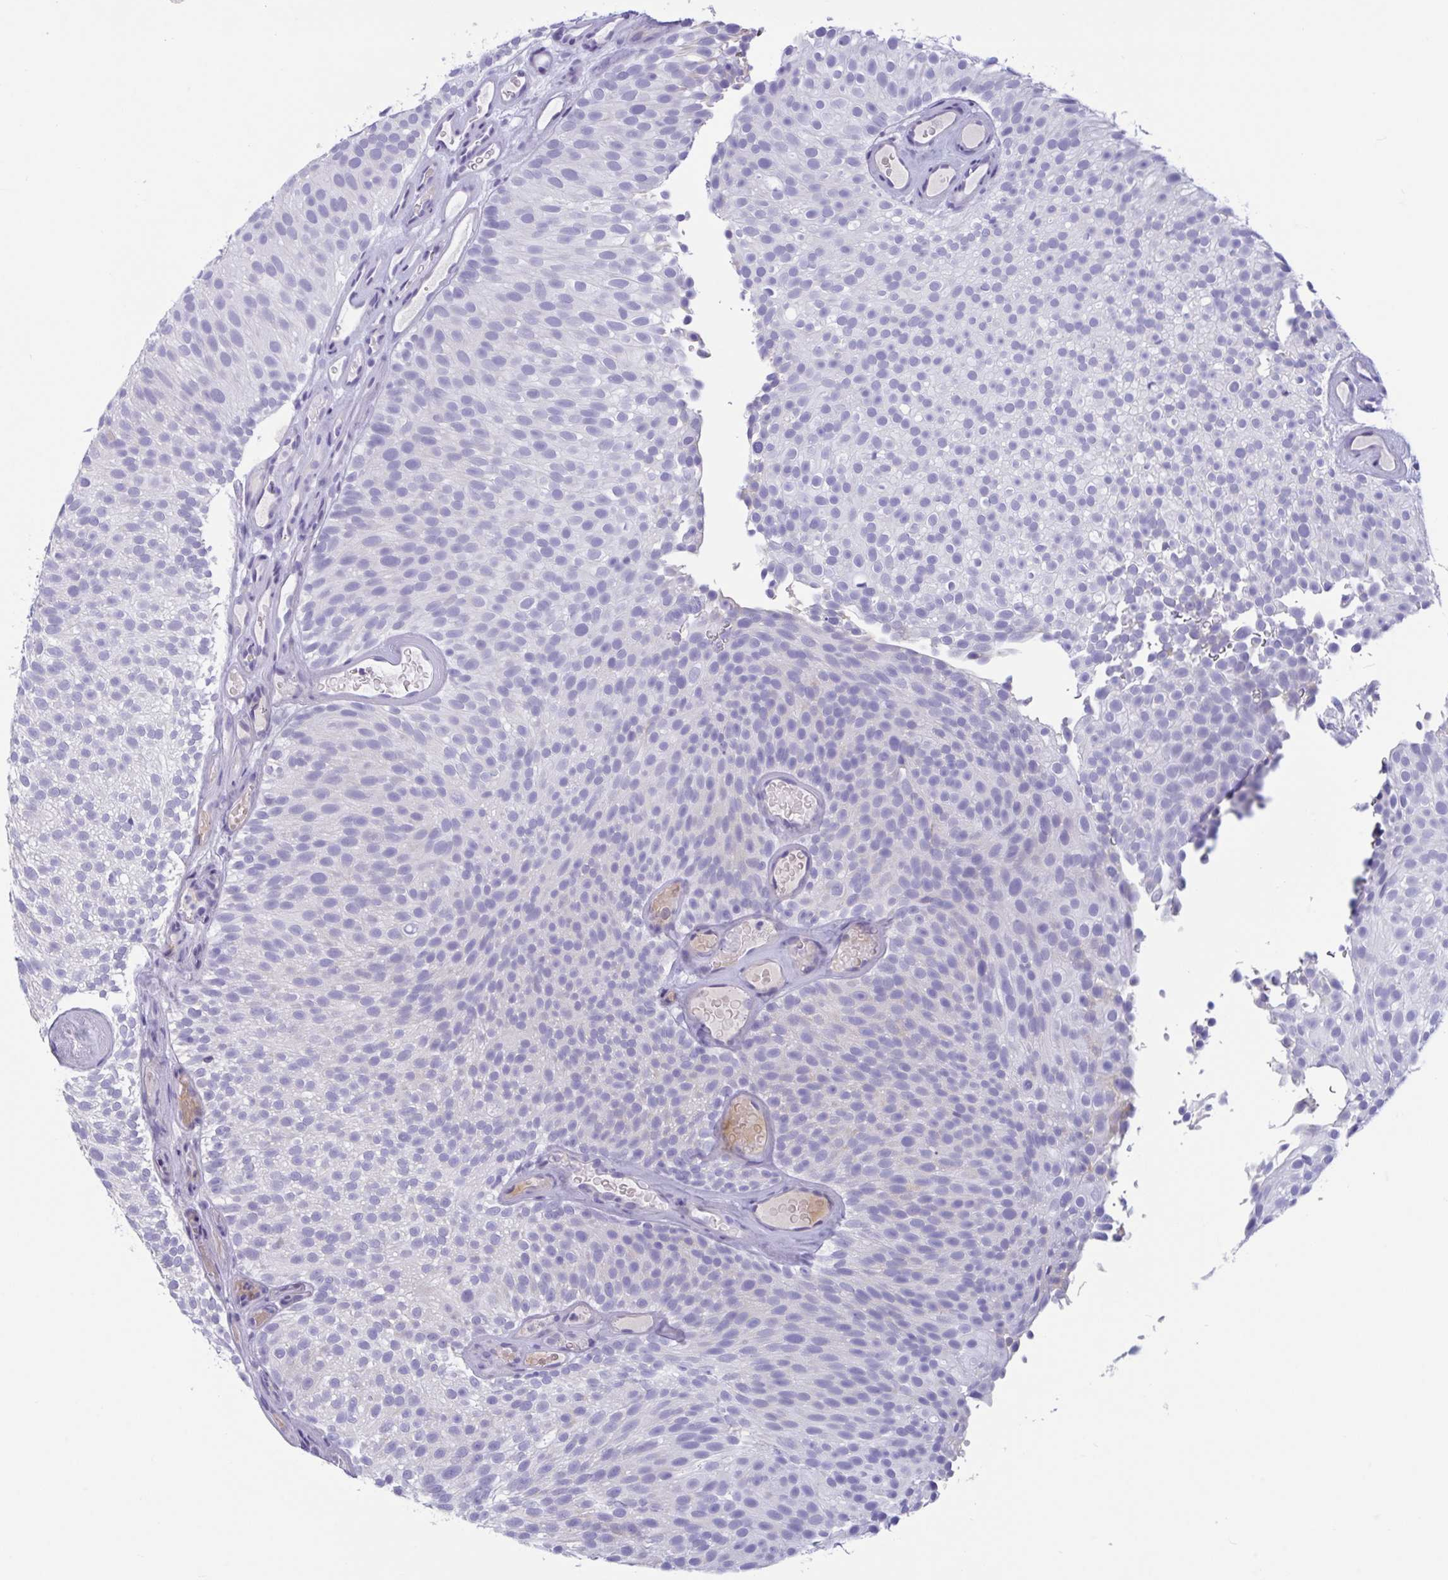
{"staining": {"intensity": "negative", "quantity": "none", "location": "none"}, "tissue": "urothelial cancer", "cell_type": "Tumor cells", "image_type": "cancer", "snomed": [{"axis": "morphology", "description": "Urothelial carcinoma, Low grade"}, {"axis": "topography", "description": "Urinary bladder"}], "caption": "IHC of human urothelial carcinoma (low-grade) shows no positivity in tumor cells.", "gene": "OXLD1", "patient": {"sex": "male", "age": 78}}